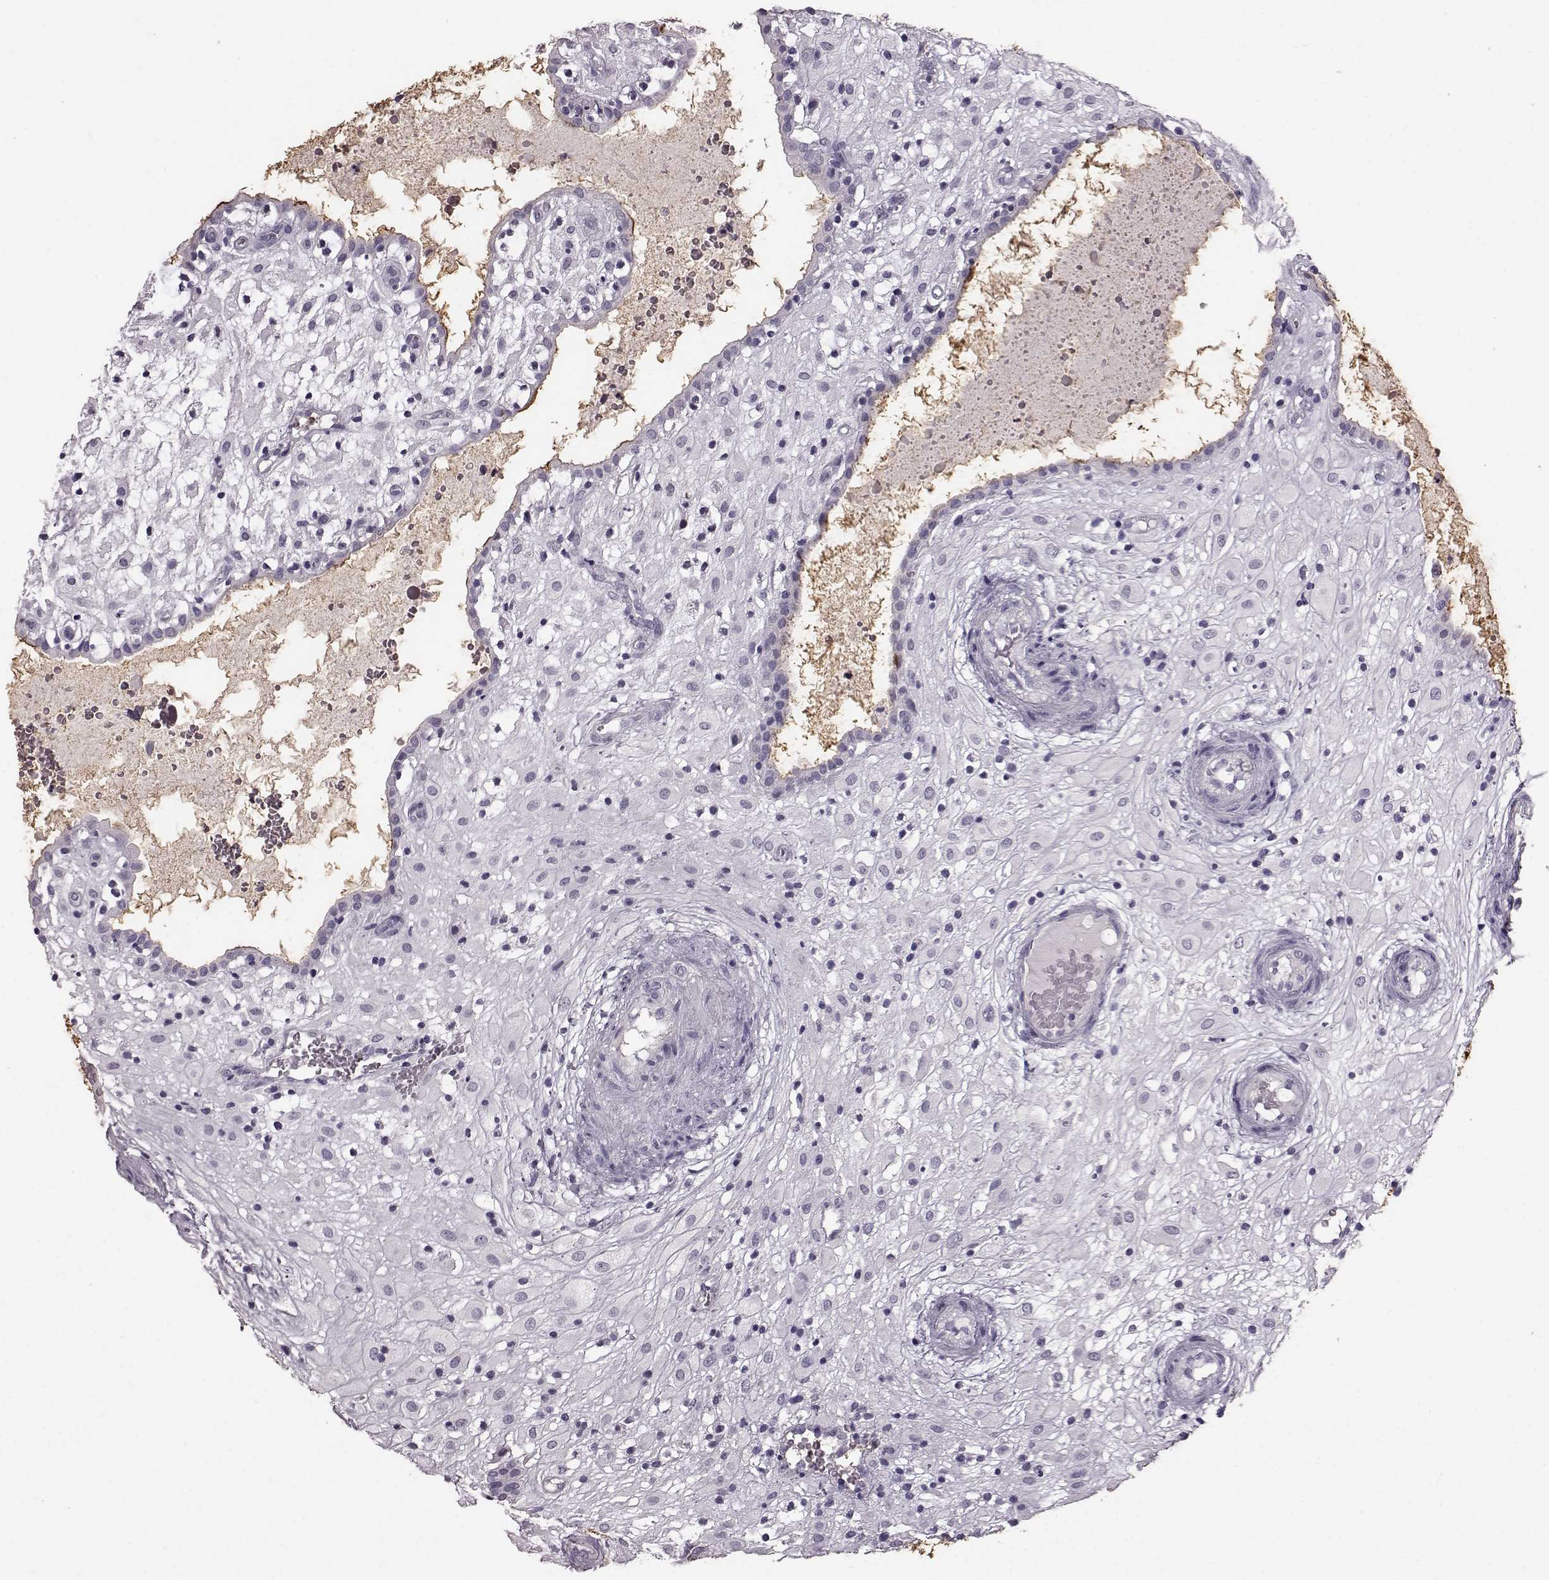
{"staining": {"intensity": "negative", "quantity": "none", "location": "none"}, "tissue": "placenta", "cell_type": "Decidual cells", "image_type": "normal", "snomed": [{"axis": "morphology", "description": "Normal tissue, NOS"}, {"axis": "topography", "description": "Placenta"}], "caption": "A photomicrograph of human placenta is negative for staining in decidual cells.", "gene": "FUT4", "patient": {"sex": "female", "age": 24}}